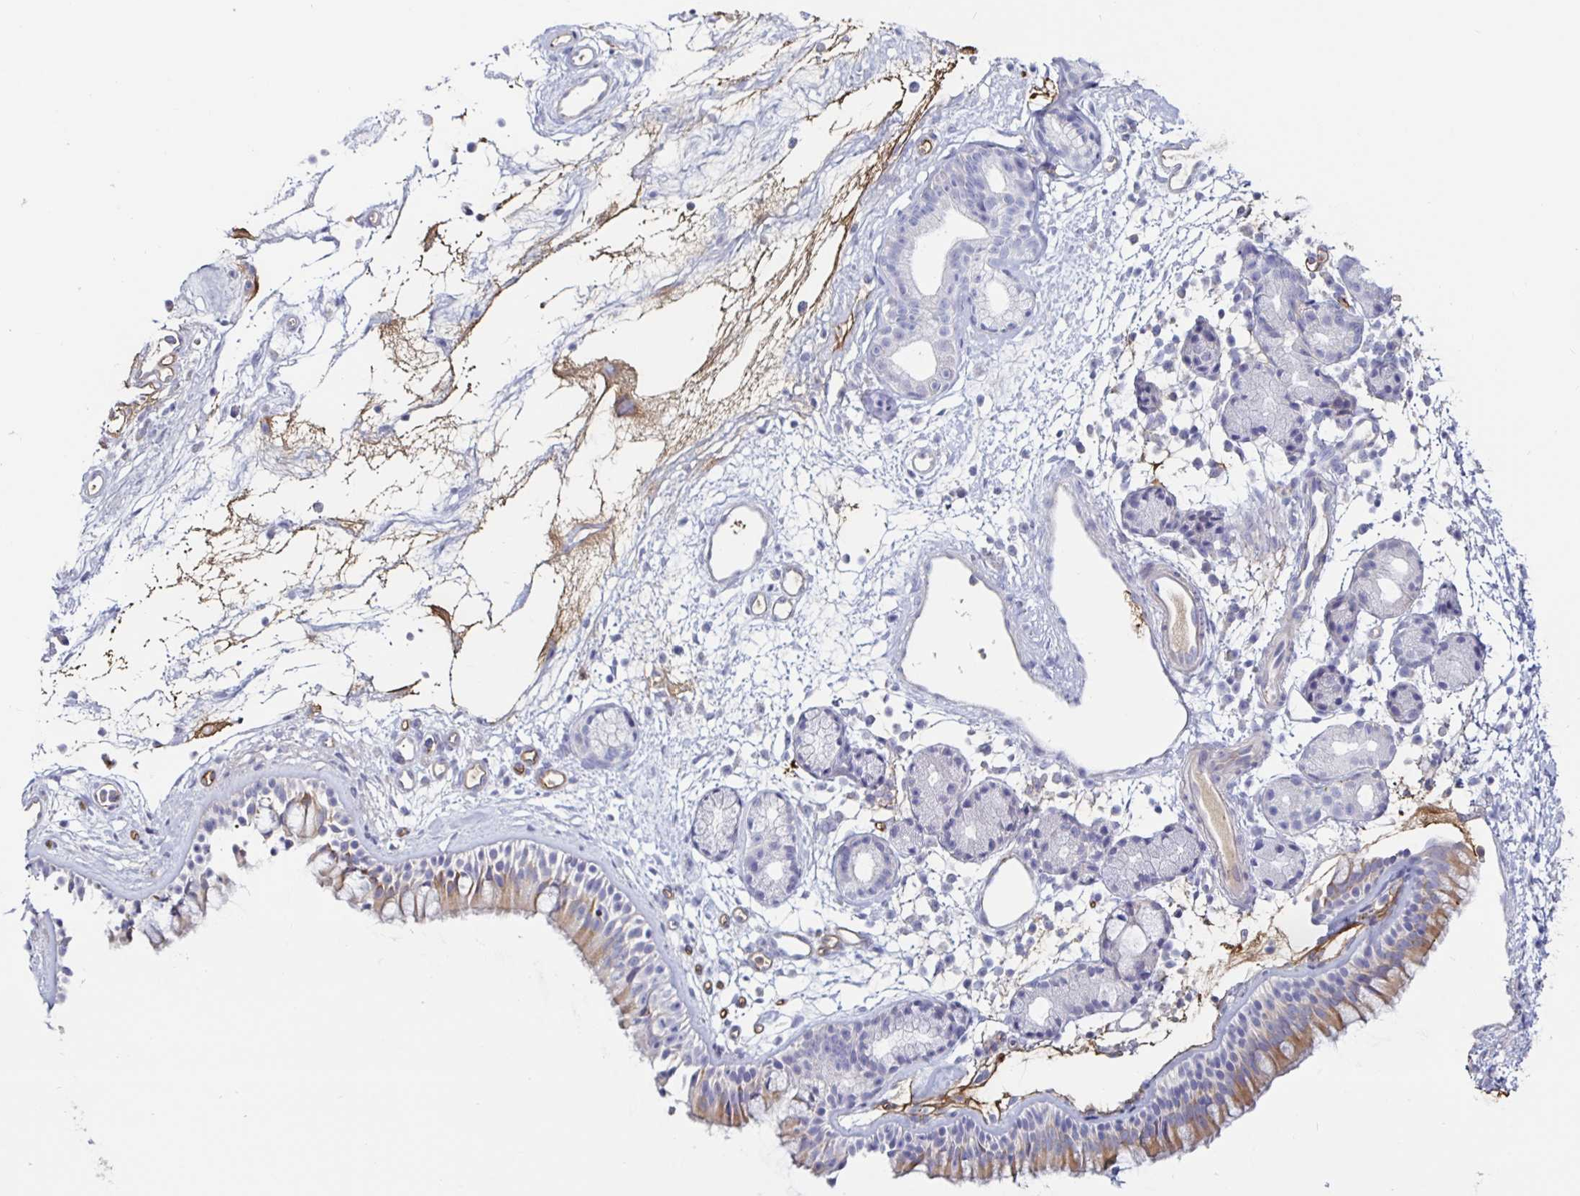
{"staining": {"intensity": "moderate", "quantity": "25%-75%", "location": "cytoplasmic/membranous"}, "tissue": "nasopharynx", "cell_type": "Respiratory epithelial cells", "image_type": "normal", "snomed": [{"axis": "morphology", "description": "Normal tissue, NOS"}, {"axis": "topography", "description": "Nasopharynx"}], "caption": "Immunohistochemistry (DAB (3,3'-diaminobenzidine)) staining of benign human nasopharynx demonstrates moderate cytoplasmic/membranous protein staining in about 25%-75% of respiratory epithelial cells. (DAB = brown stain, brightfield microscopy at high magnification).", "gene": "ACSBG2", "patient": {"sex": "female", "age": 70}}